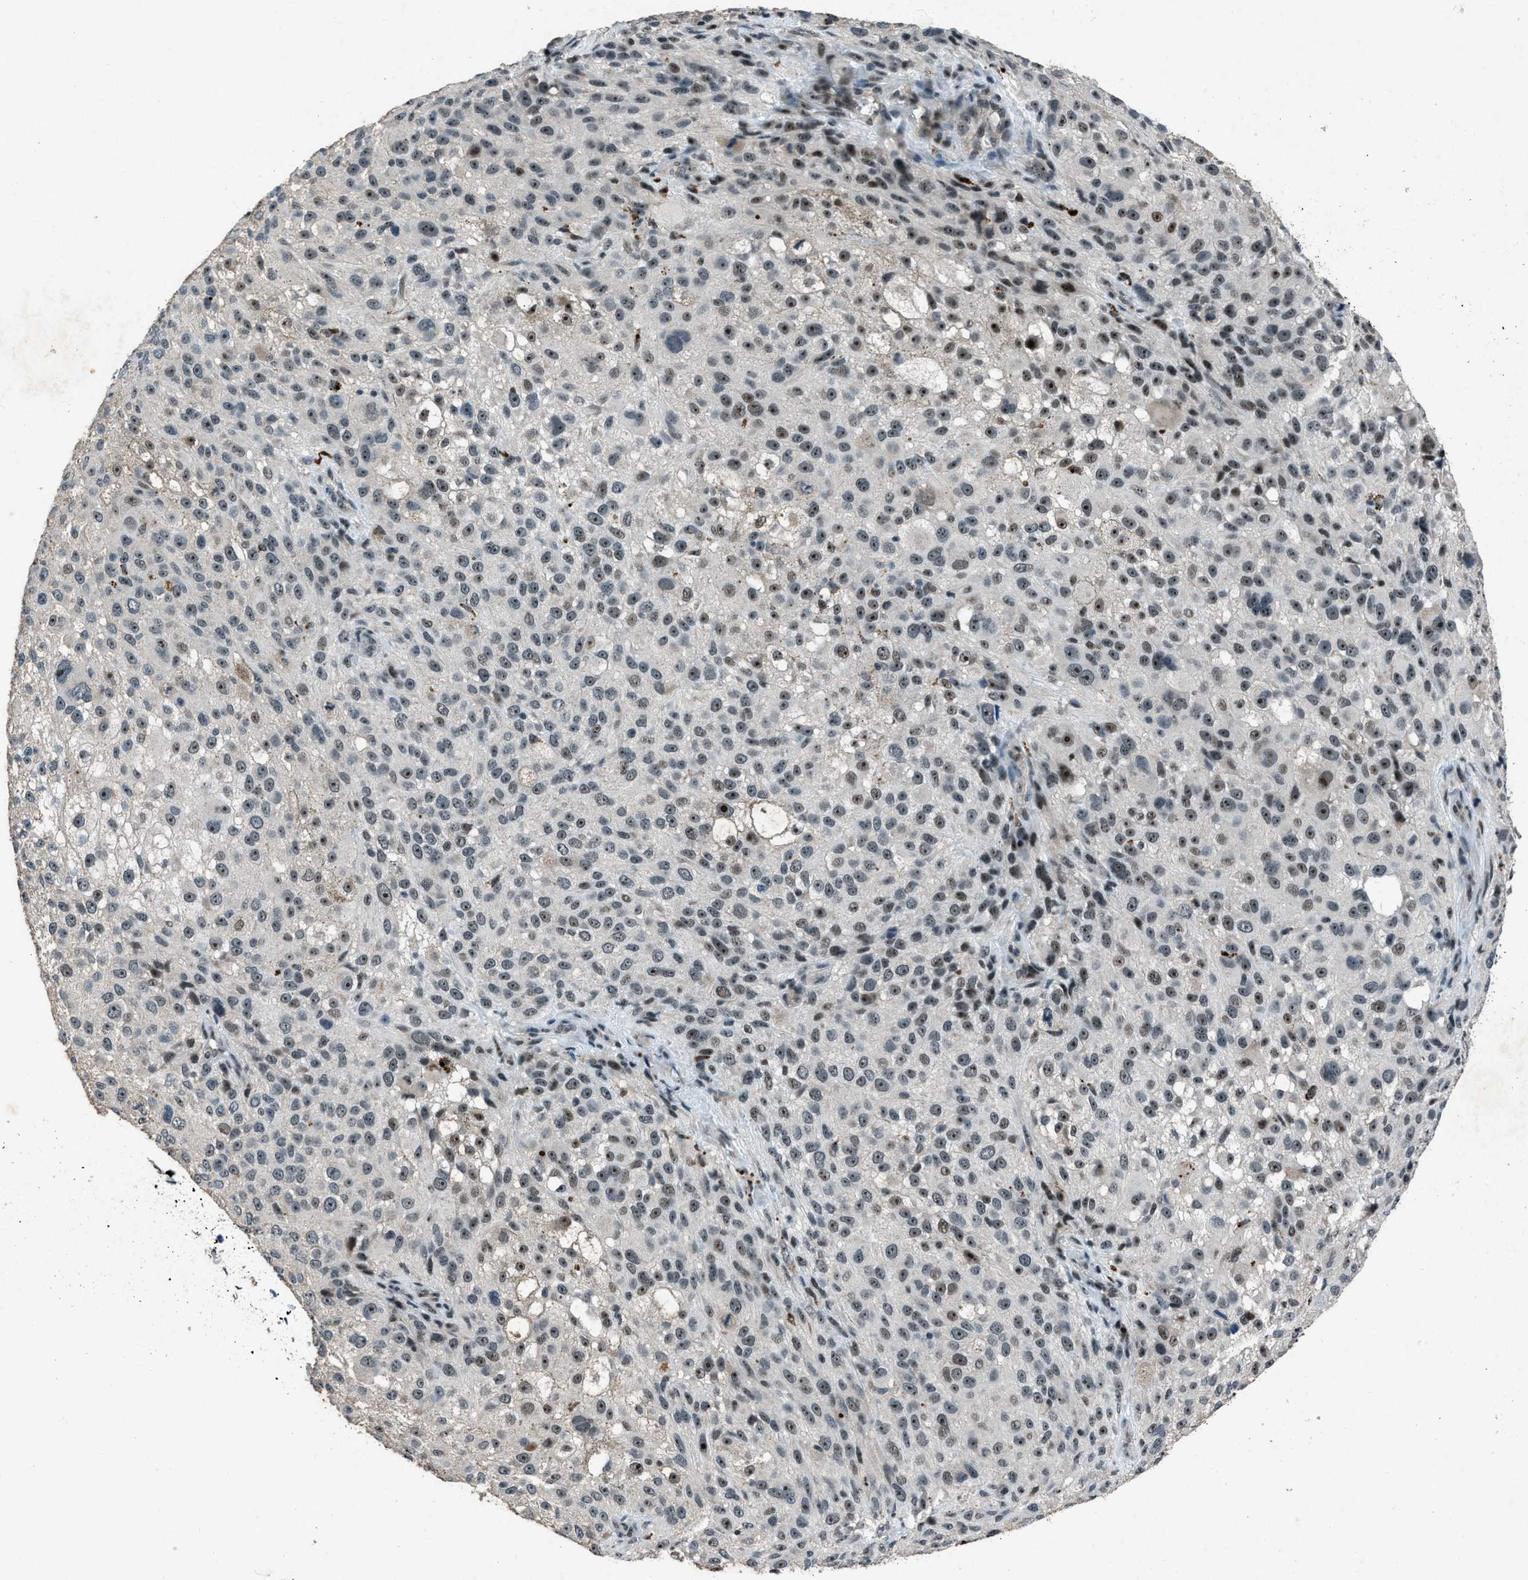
{"staining": {"intensity": "moderate", "quantity": "25%-75%", "location": "nuclear"}, "tissue": "melanoma", "cell_type": "Tumor cells", "image_type": "cancer", "snomed": [{"axis": "morphology", "description": "Necrosis, NOS"}, {"axis": "morphology", "description": "Malignant melanoma, NOS"}, {"axis": "topography", "description": "Skin"}], "caption": "This micrograph displays immunohistochemistry (IHC) staining of melanoma, with medium moderate nuclear staining in approximately 25%-75% of tumor cells.", "gene": "ADCY1", "patient": {"sex": "female", "age": 87}}